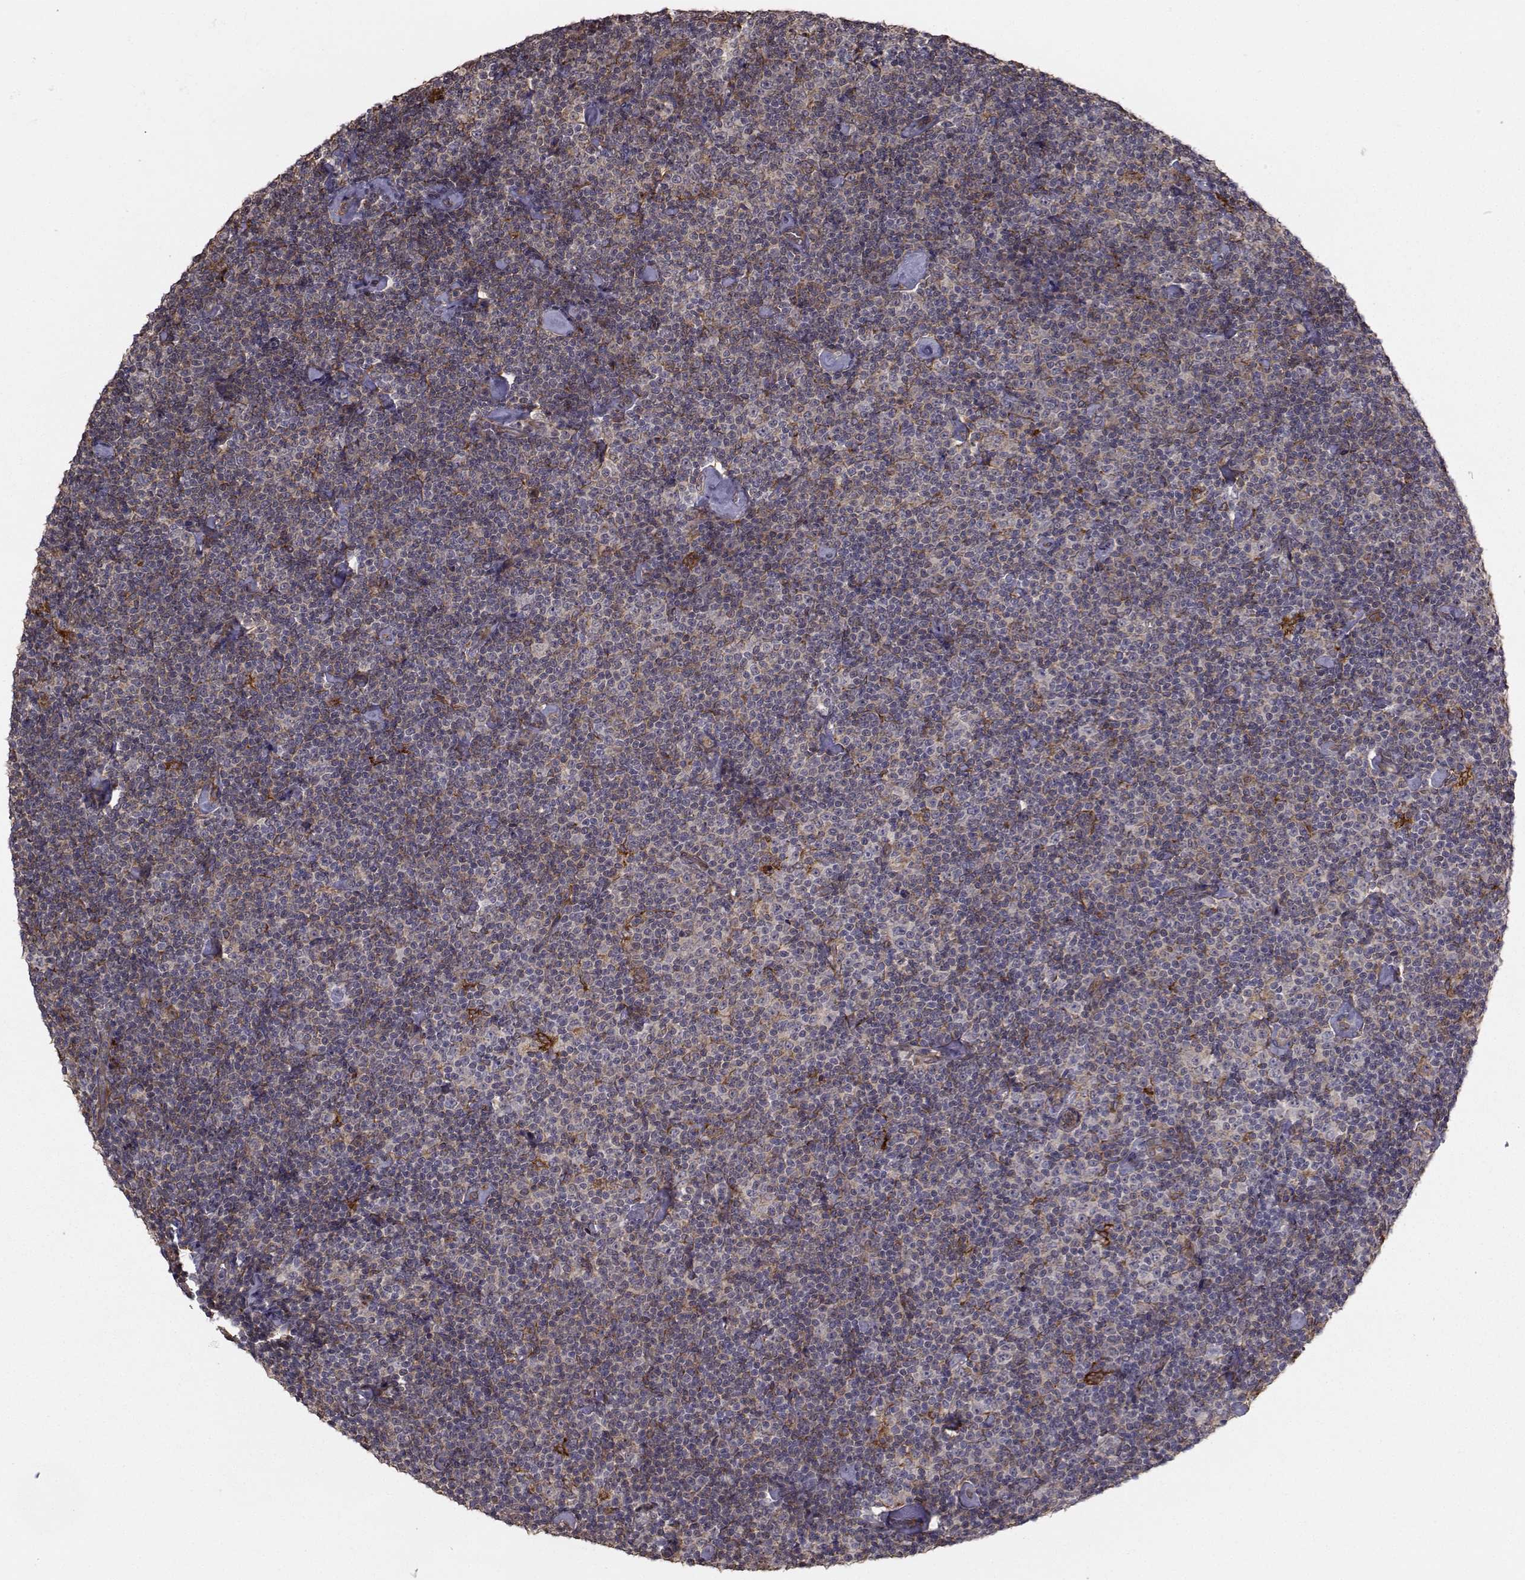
{"staining": {"intensity": "weak", "quantity": ">75%", "location": "cytoplasmic/membranous"}, "tissue": "lymphoma", "cell_type": "Tumor cells", "image_type": "cancer", "snomed": [{"axis": "morphology", "description": "Malignant lymphoma, non-Hodgkin's type, Low grade"}, {"axis": "topography", "description": "Lymph node"}], "caption": "Weak cytoplasmic/membranous protein positivity is present in about >75% of tumor cells in lymphoma. The staining is performed using DAB (3,3'-diaminobenzidine) brown chromogen to label protein expression. The nuclei are counter-stained blue using hematoxylin.", "gene": "TRIP10", "patient": {"sex": "male", "age": 81}}